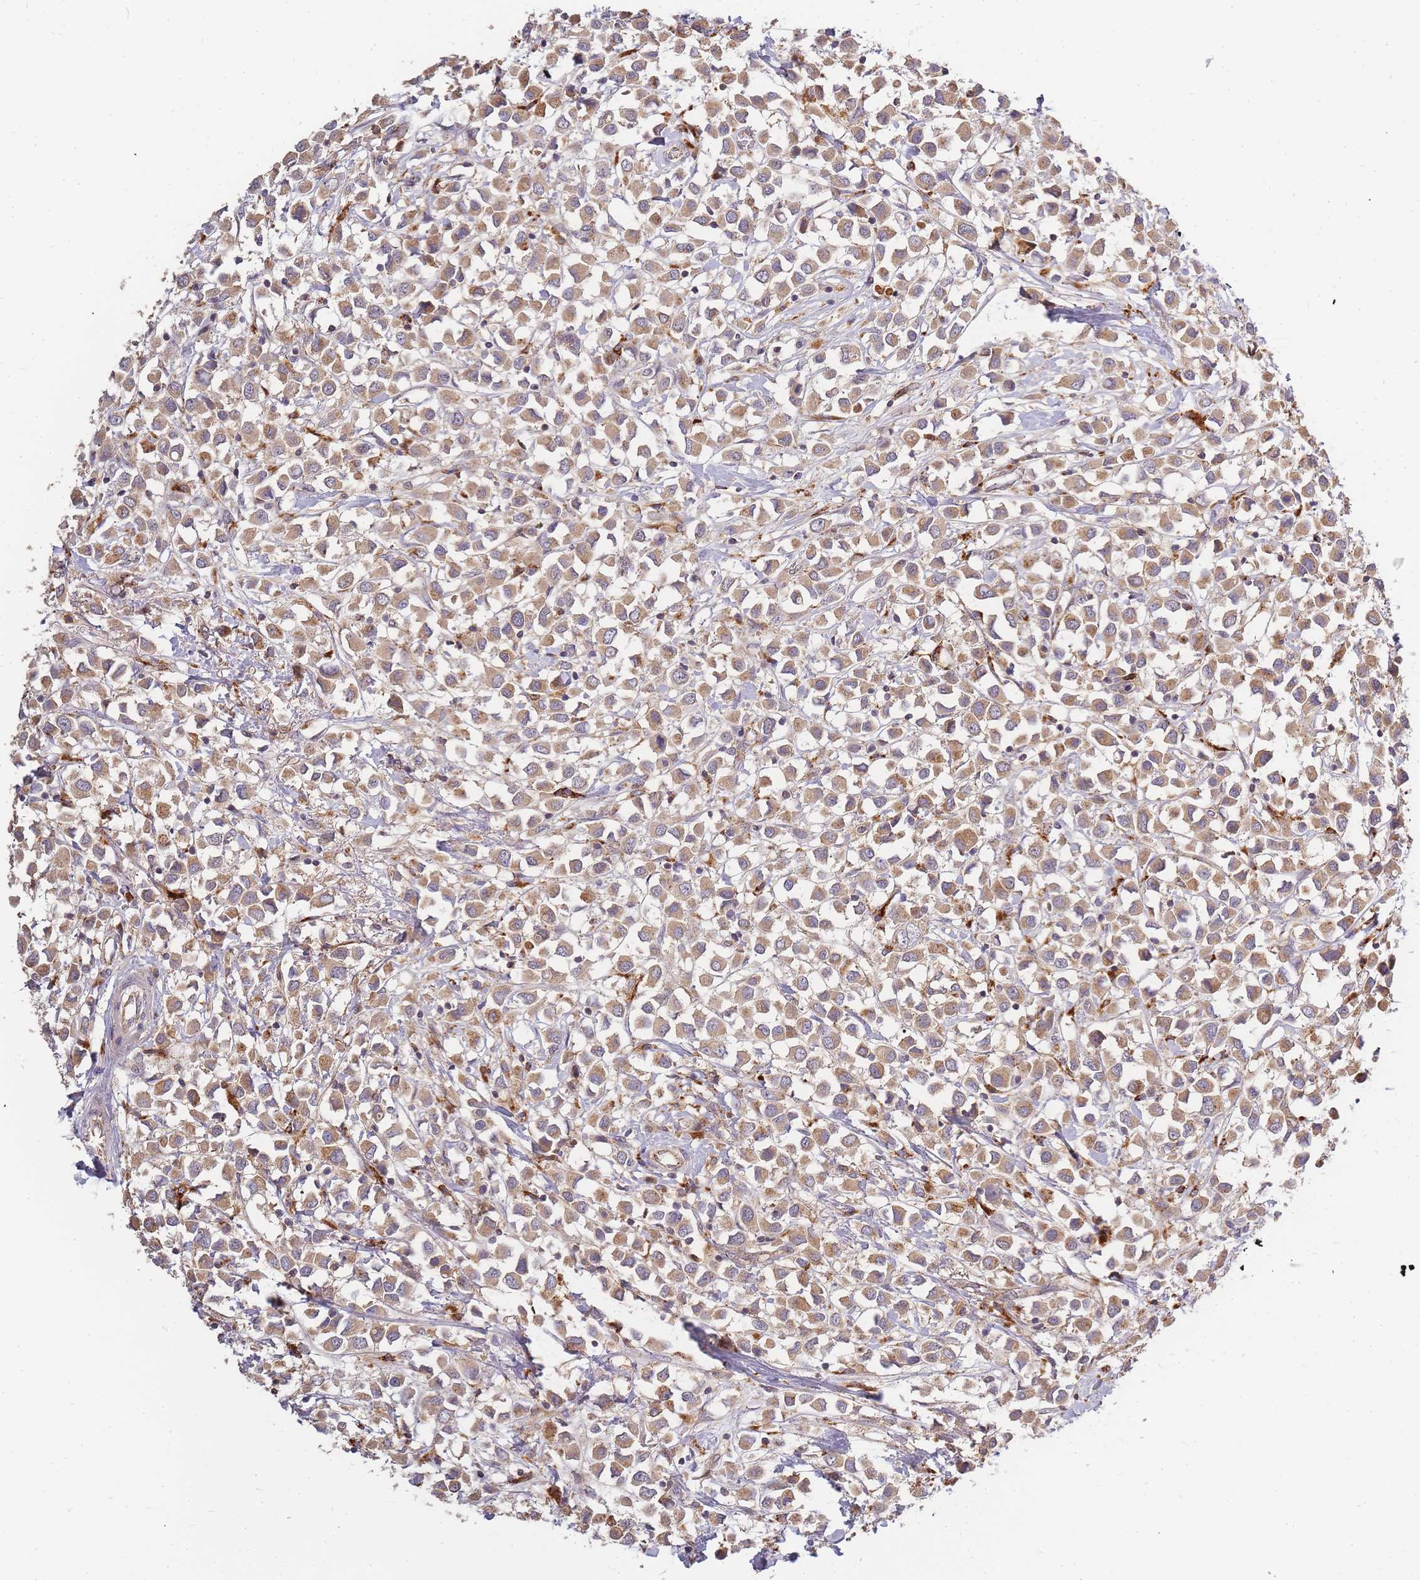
{"staining": {"intensity": "moderate", "quantity": ">75%", "location": "cytoplasmic/membranous"}, "tissue": "breast cancer", "cell_type": "Tumor cells", "image_type": "cancer", "snomed": [{"axis": "morphology", "description": "Duct carcinoma"}, {"axis": "topography", "description": "Breast"}], "caption": "A brown stain highlights moderate cytoplasmic/membranous positivity of a protein in intraductal carcinoma (breast) tumor cells.", "gene": "ATG5", "patient": {"sex": "female", "age": 61}}